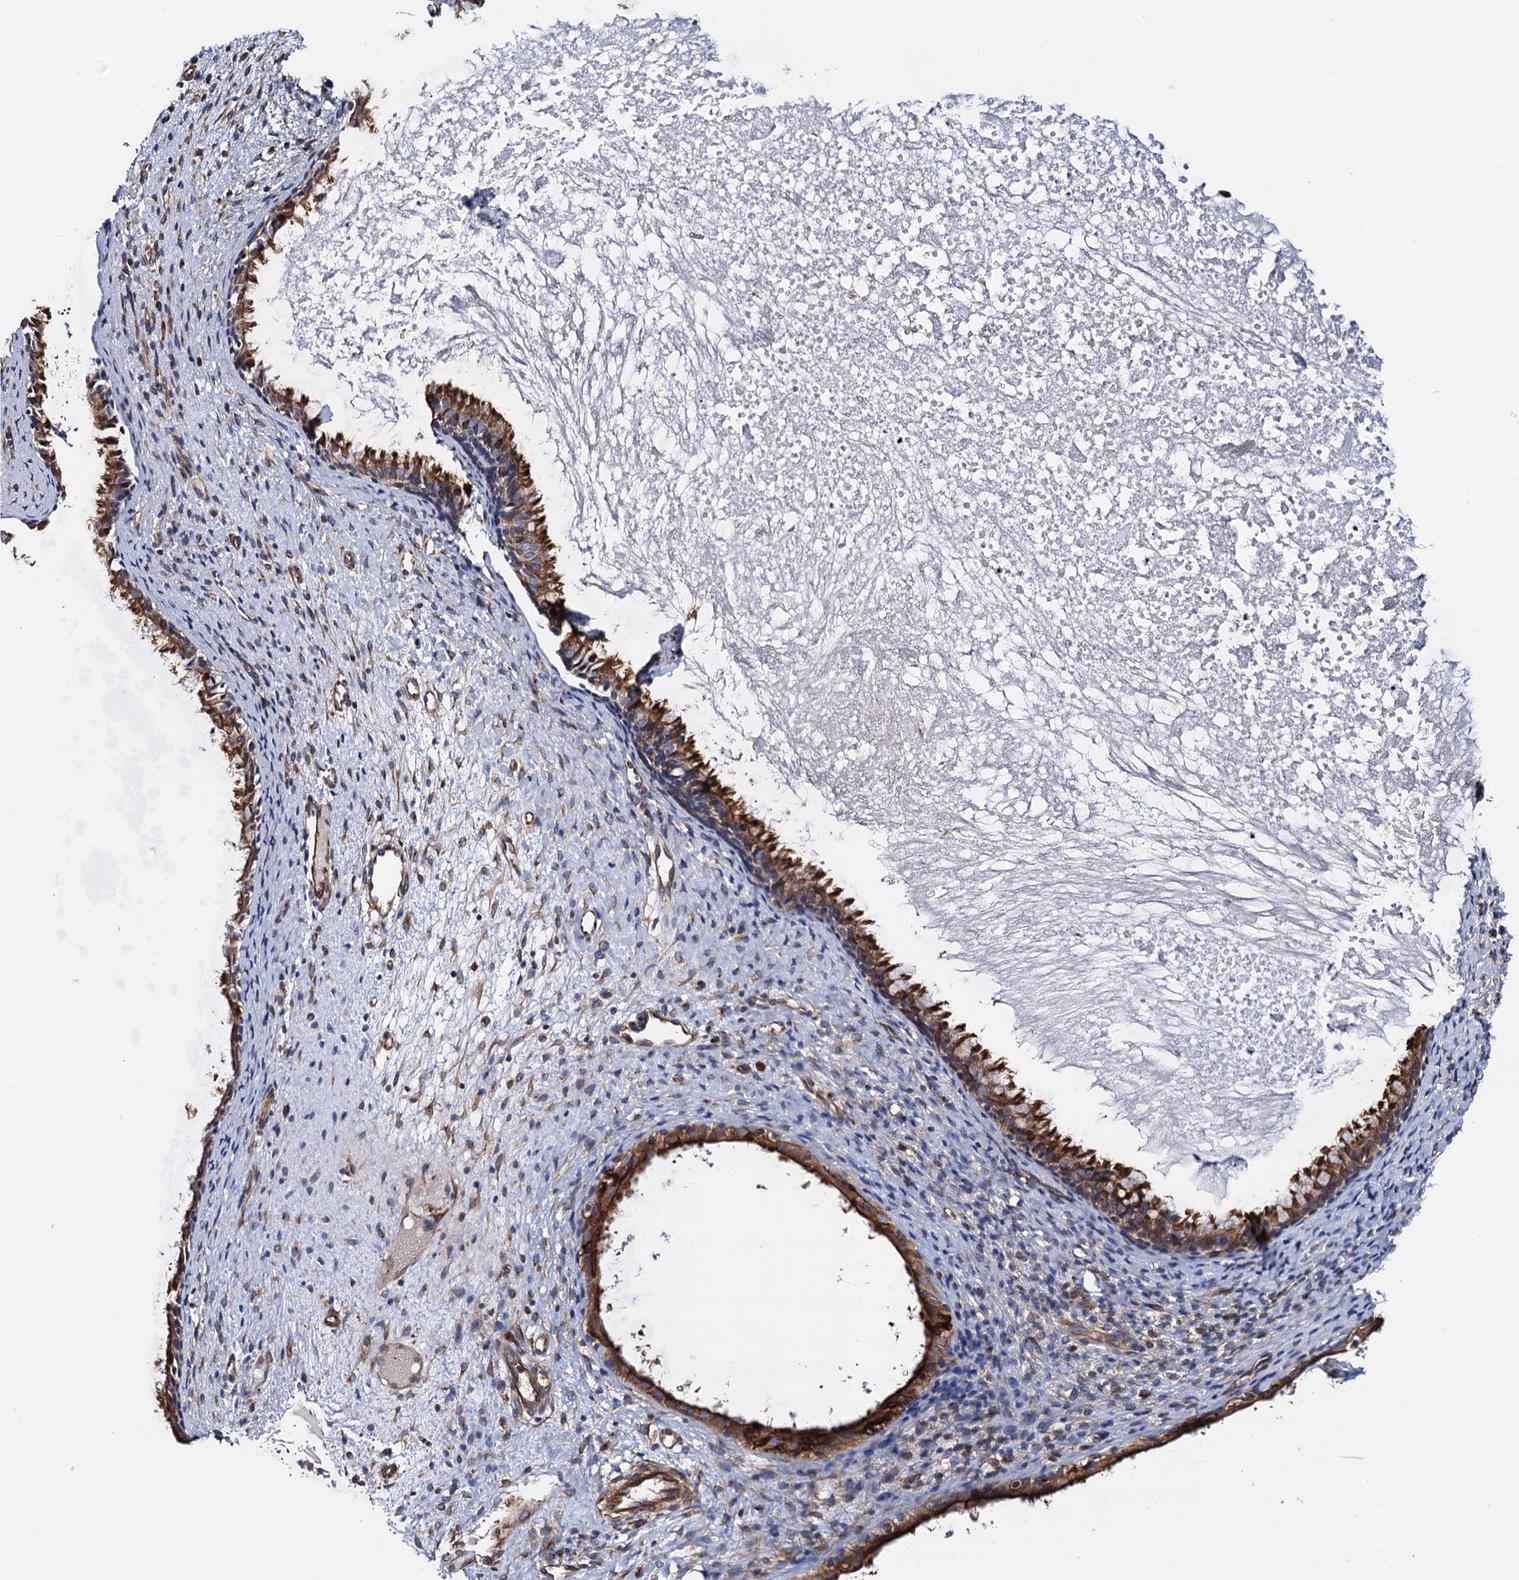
{"staining": {"intensity": "strong", "quantity": ">75%", "location": "cytoplasmic/membranous"}, "tissue": "nasopharynx", "cell_type": "Respiratory epithelial cells", "image_type": "normal", "snomed": [{"axis": "morphology", "description": "Normal tissue, NOS"}, {"axis": "topography", "description": "Nasopharynx"}], "caption": "Respiratory epithelial cells show high levels of strong cytoplasmic/membranous staining in approximately >75% of cells in normal human nasopharynx.", "gene": "ZDHHC18", "patient": {"sex": "male", "age": 22}}